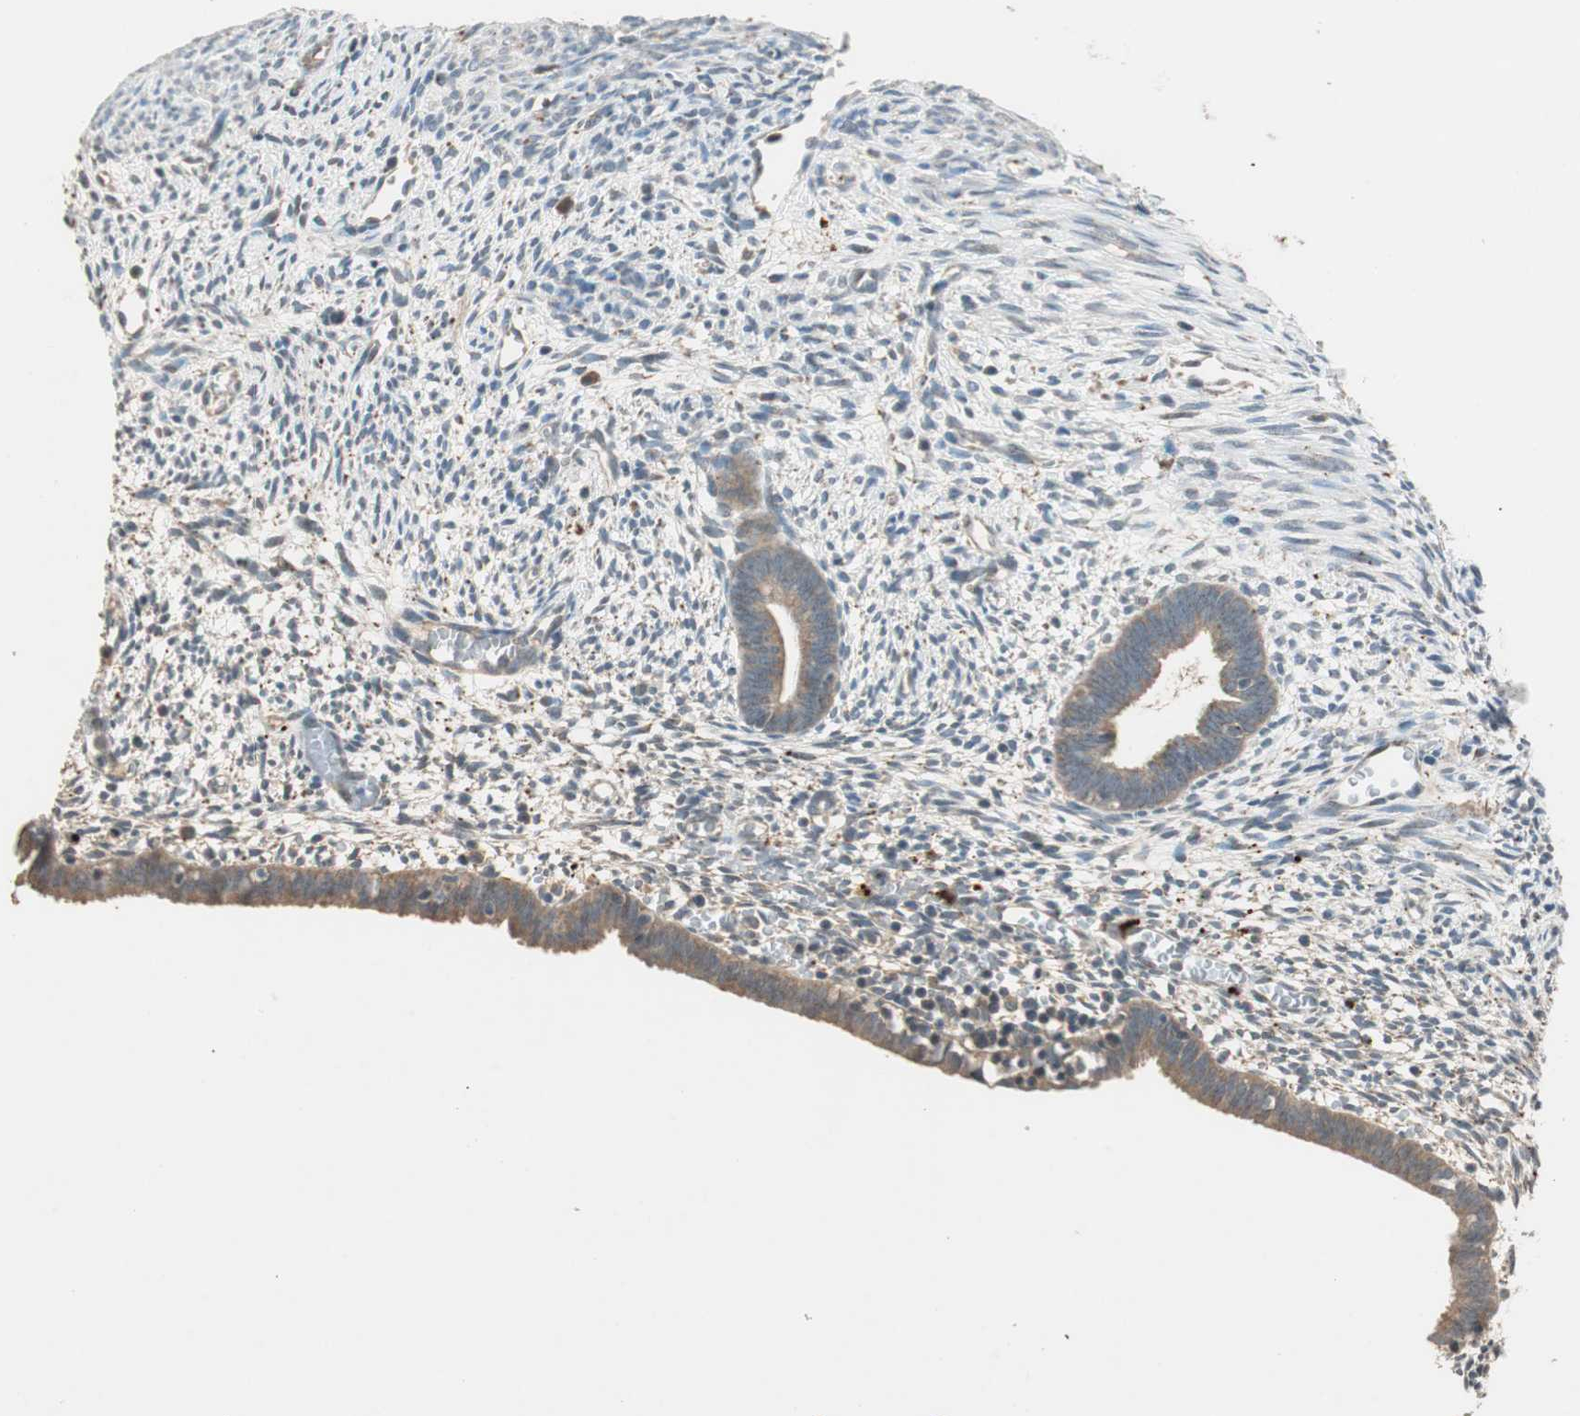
{"staining": {"intensity": "weak", "quantity": "<25%", "location": "cytoplasmic/membranous"}, "tissue": "endometrium", "cell_type": "Cells in endometrial stroma", "image_type": "normal", "snomed": [{"axis": "morphology", "description": "Normal tissue, NOS"}, {"axis": "morphology", "description": "Atrophy, NOS"}, {"axis": "topography", "description": "Uterus"}, {"axis": "topography", "description": "Endometrium"}], "caption": "IHC histopathology image of normal endometrium: human endometrium stained with DAB (3,3'-diaminobenzidine) displays no significant protein positivity in cells in endometrial stroma.", "gene": "GLB1", "patient": {"sex": "female", "age": 68}}